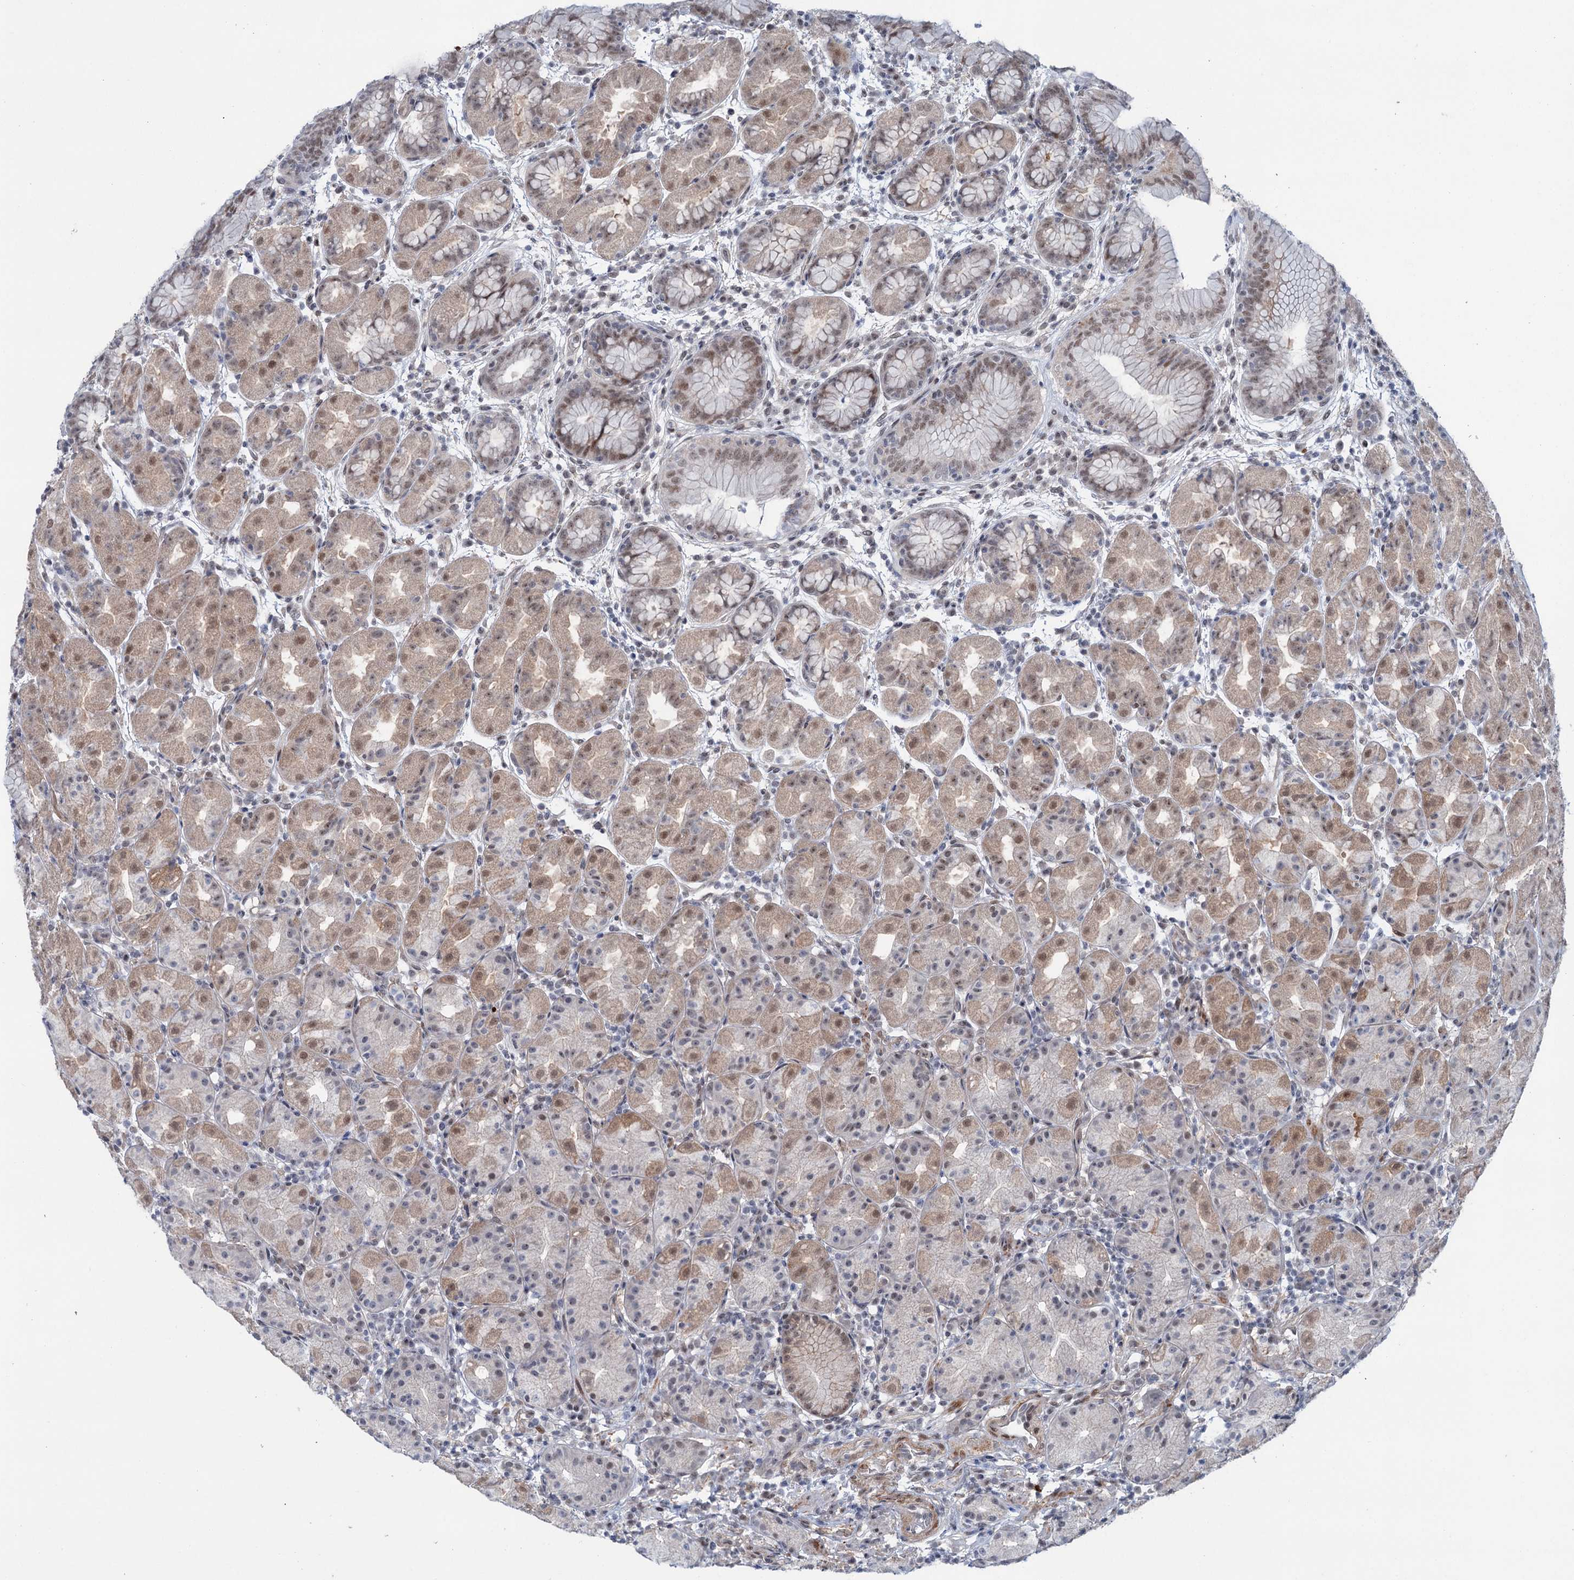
{"staining": {"intensity": "moderate", "quantity": "25%-75%", "location": "cytoplasmic/membranous,nuclear"}, "tissue": "stomach", "cell_type": "Glandular cells", "image_type": "normal", "snomed": [{"axis": "morphology", "description": "Normal tissue, NOS"}, {"axis": "topography", "description": "Stomach"}], "caption": "Glandular cells exhibit medium levels of moderate cytoplasmic/membranous,nuclear staining in approximately 25%-75% of cells in unremarkable stomach.", "gene": "FAM53A", "patient": {"sex": "female", "age": 79}}